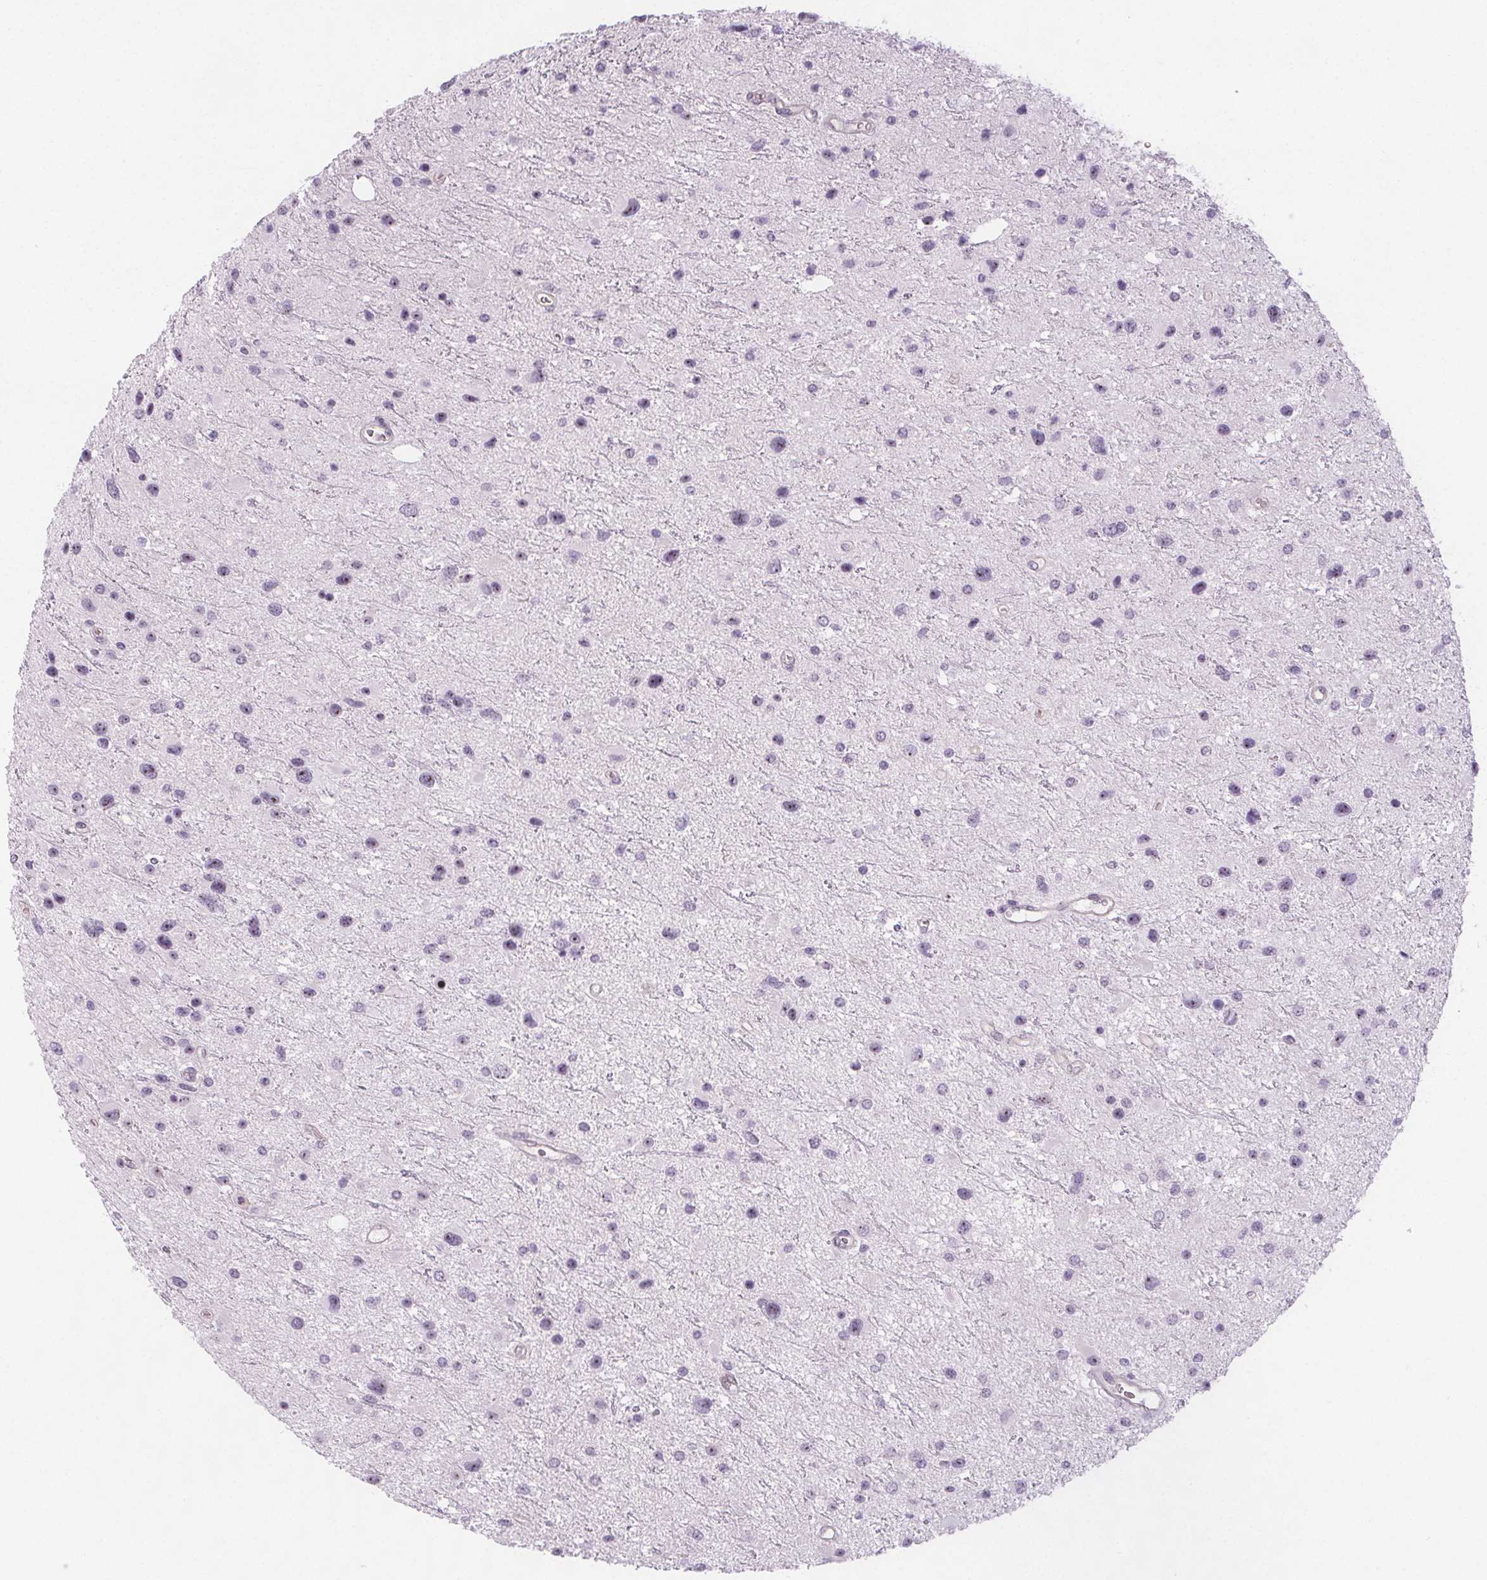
{"staining": {"intensity": "weak", "quantity": "25%-75%", "location": "nuclear"}, "tissue": "glioma", "cell_type": "Tumor cells", "image_type": "cancer", "snomed": [{"axis": "morphology", "description": "Glioma, malignant, Low grade"}, {"axis": "topography", "description": "Brain"}], "caption": "A histopathology image of malignant low-grade glioma stained for a protein shows weak nuclear brown staining in tumor cells.", "gene": "NOLC1", "patient": {"sex": "female", "age": 32}}